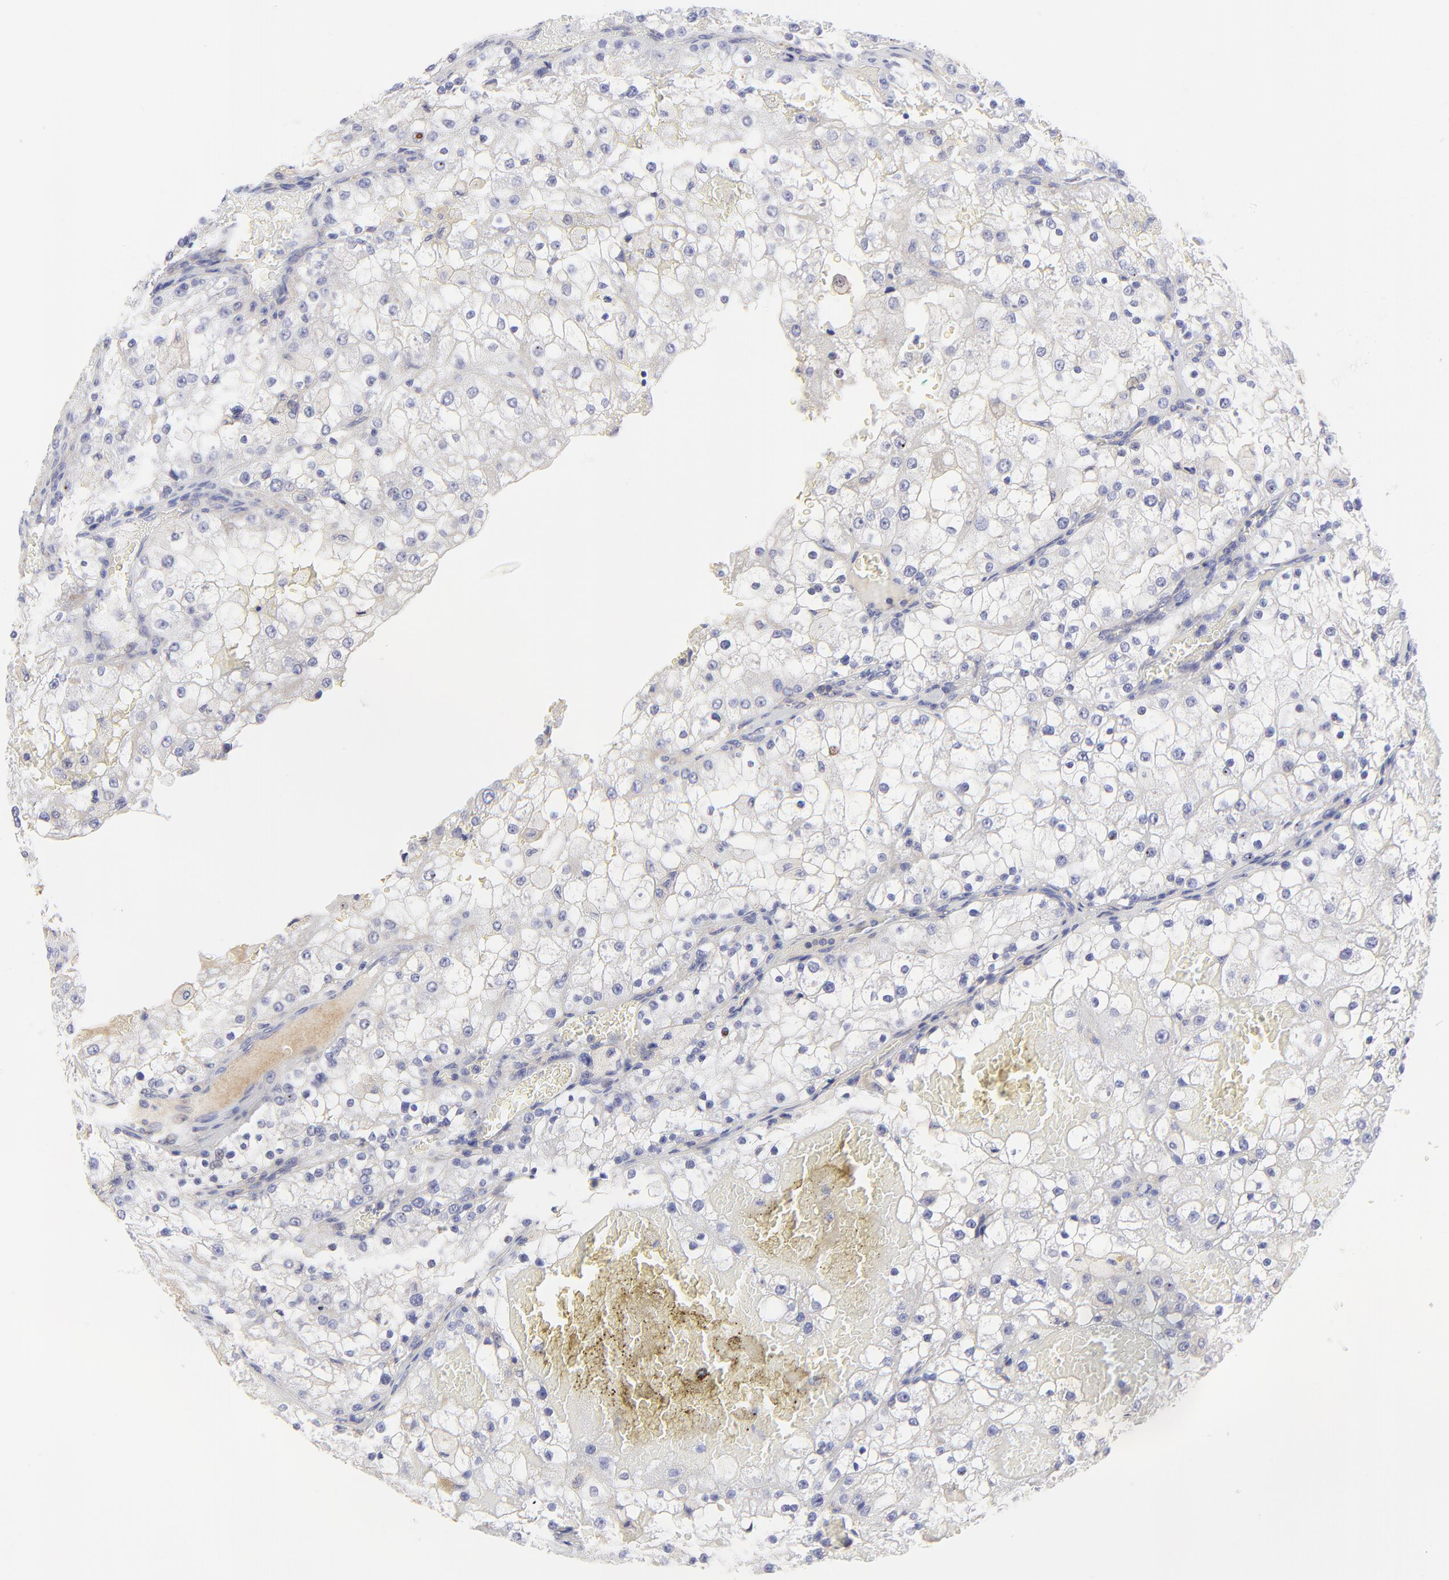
{"staining": {"intensity": "negative", "quantity": "none", "location": "none"}, "tissue": "renal cancer", "cell_type": "Tumor cells", "image_type": "cancer", "snomed": [{"axis": "morphology", "description": "Adenocarcinoma, NOS"}, {"axis": "topography", "description": "Kidney"}], "caption": "Tumor cells are negative for protein expression in human renal cancer.", "gene": "LHFPL1", "patient": {"sex": "female", "age": 74}}